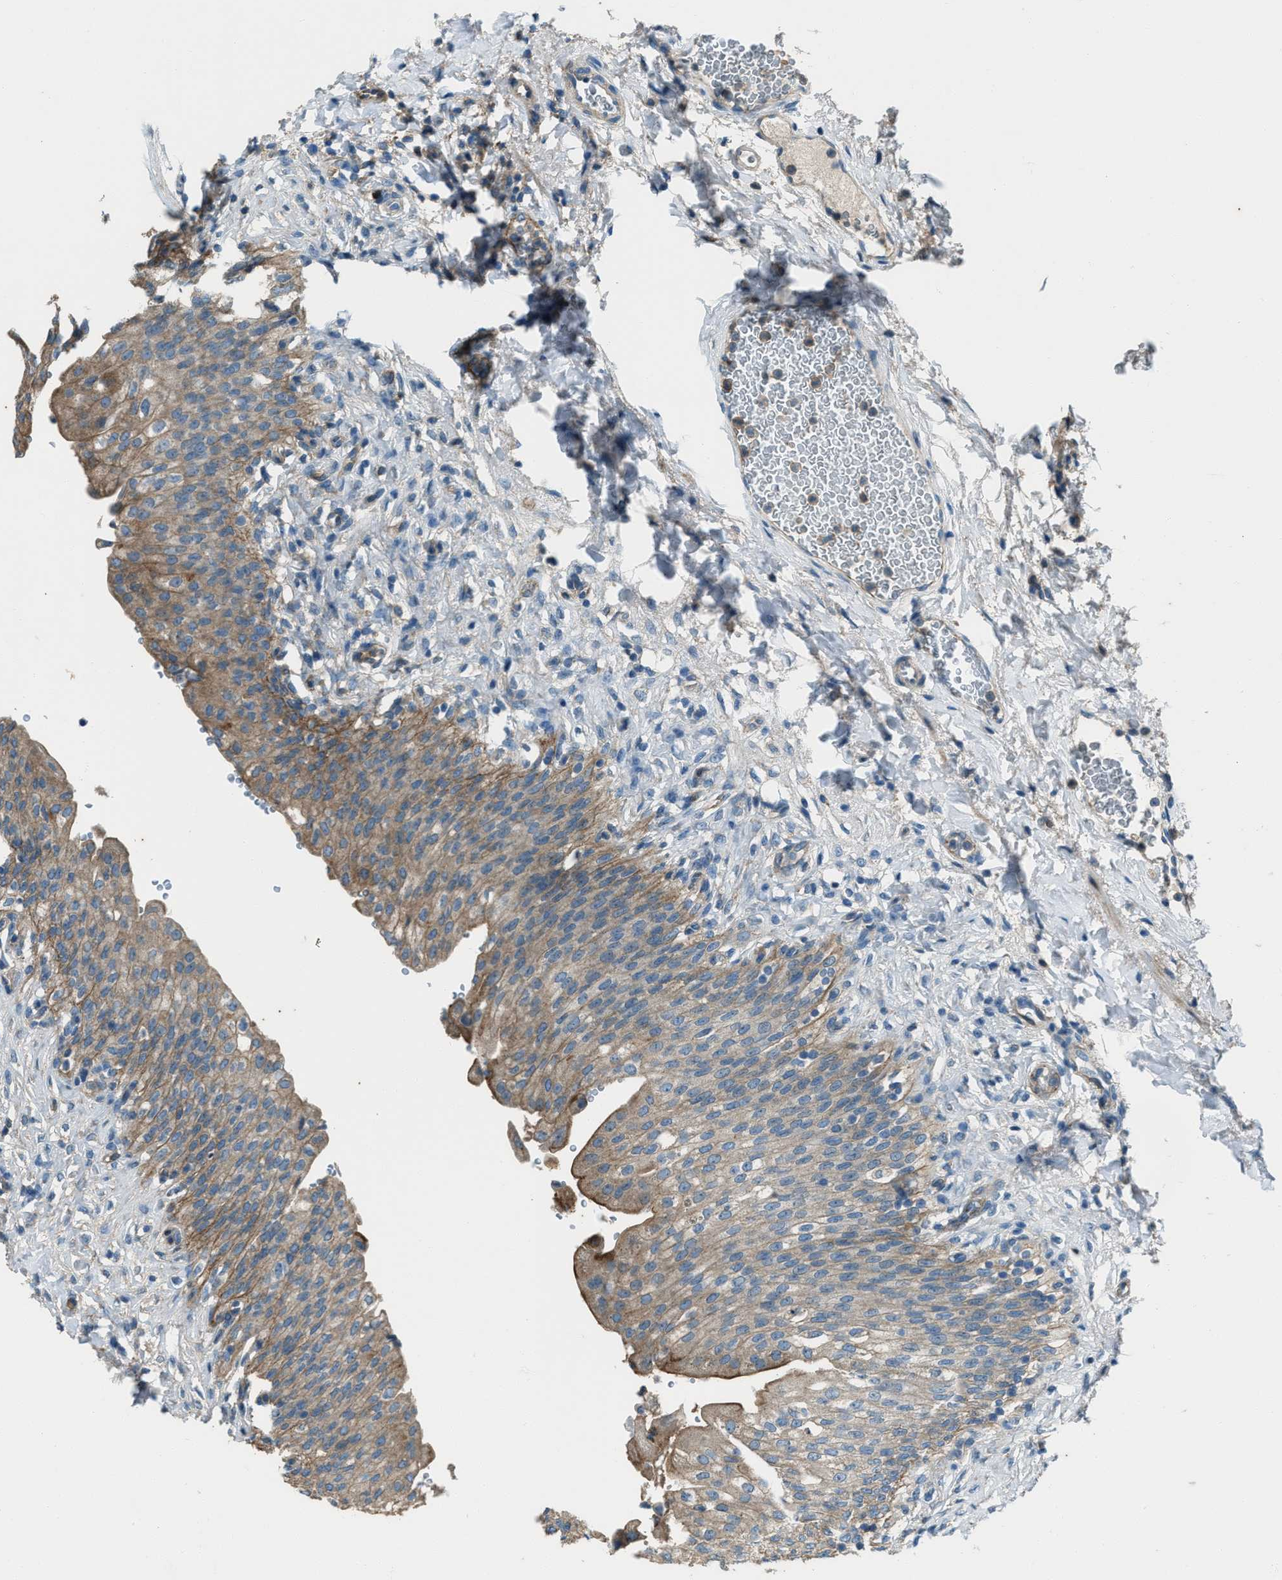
{"staining": {"intensity": "moderate", "quantity": ">75%", "location": "cytoplasmic/membranous"}, "tissue": "urinary bladder", "cell_type": "Urothelial cells", "image_type": "normal", "snomed": [{"axis": "morphology", "description": "Urothelial carcinoma, High grade"}, {"axis": "topography", "description": "Urinary bladder"}], "caption": "The photomicrograph reveals immunohistochemical staining of unremarkable urinary bladder. There is moderate cytoplasmic/membranous positivity is identified in approximately >75% of urothelial cells. The protein of interest is shown in brown color, while the nuclei are stained blue.", "gene": "SVIL", "patient": {"sex": "male", "age": 46}}